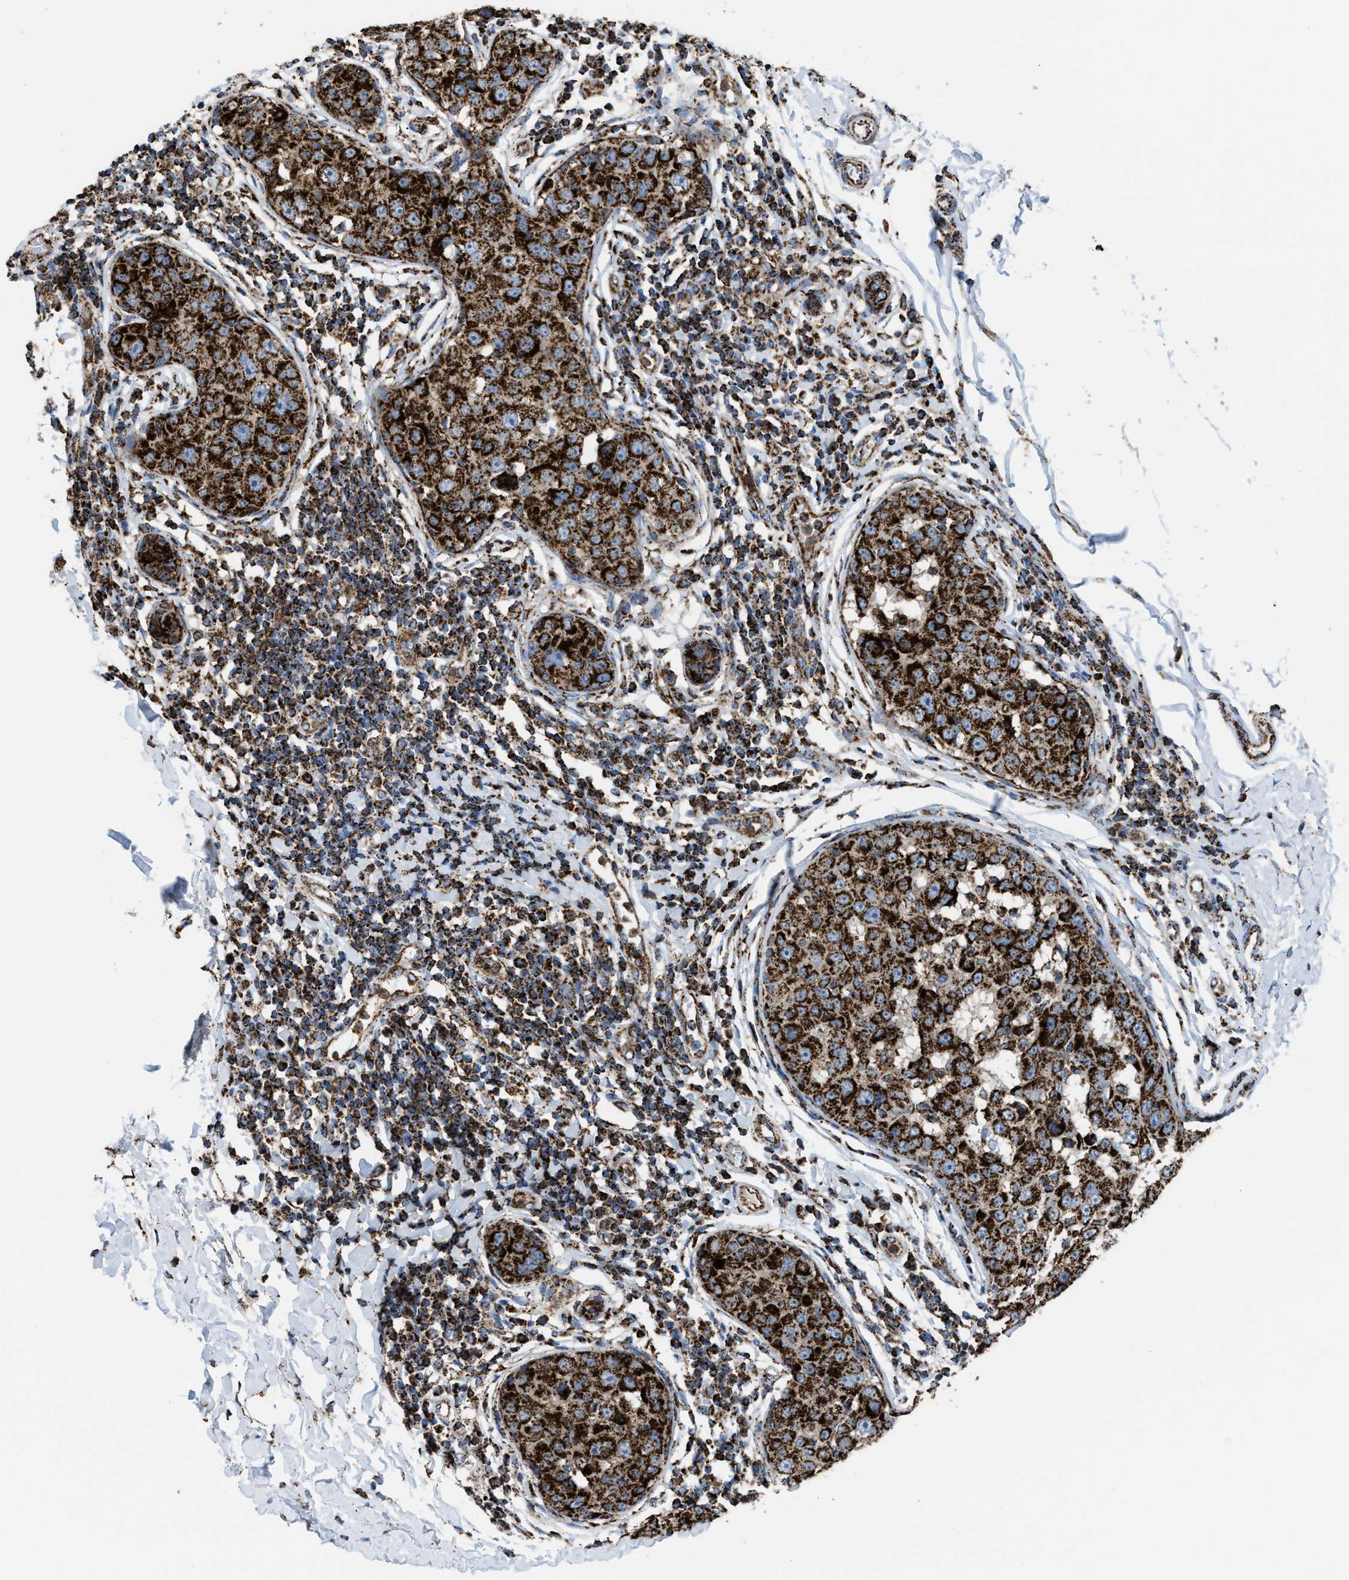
{"staining": {"intensity": "strong", "quantity": ">75%", "location": "cytoplasmic/membranous"}, "tissue": "breast cancer", "cell_type": "Tumor cells", "image_type": "cancer", "snomed": [{"axis": "morphology", "description": "Duct carcinoma"}, {"axis": "topography", "description": "Breast"}], "caption": "Breast intraductal carcinoma tissue shows strong cytoplasmic/membranous staining in approximately >75% of tumor cells, visualized by immunohistochemistry. (brown staining indicates protein expression, while blue staining denotes nuclei).", "gene": "ECHS1", "patient": {"sex": "female", "age": 27}}